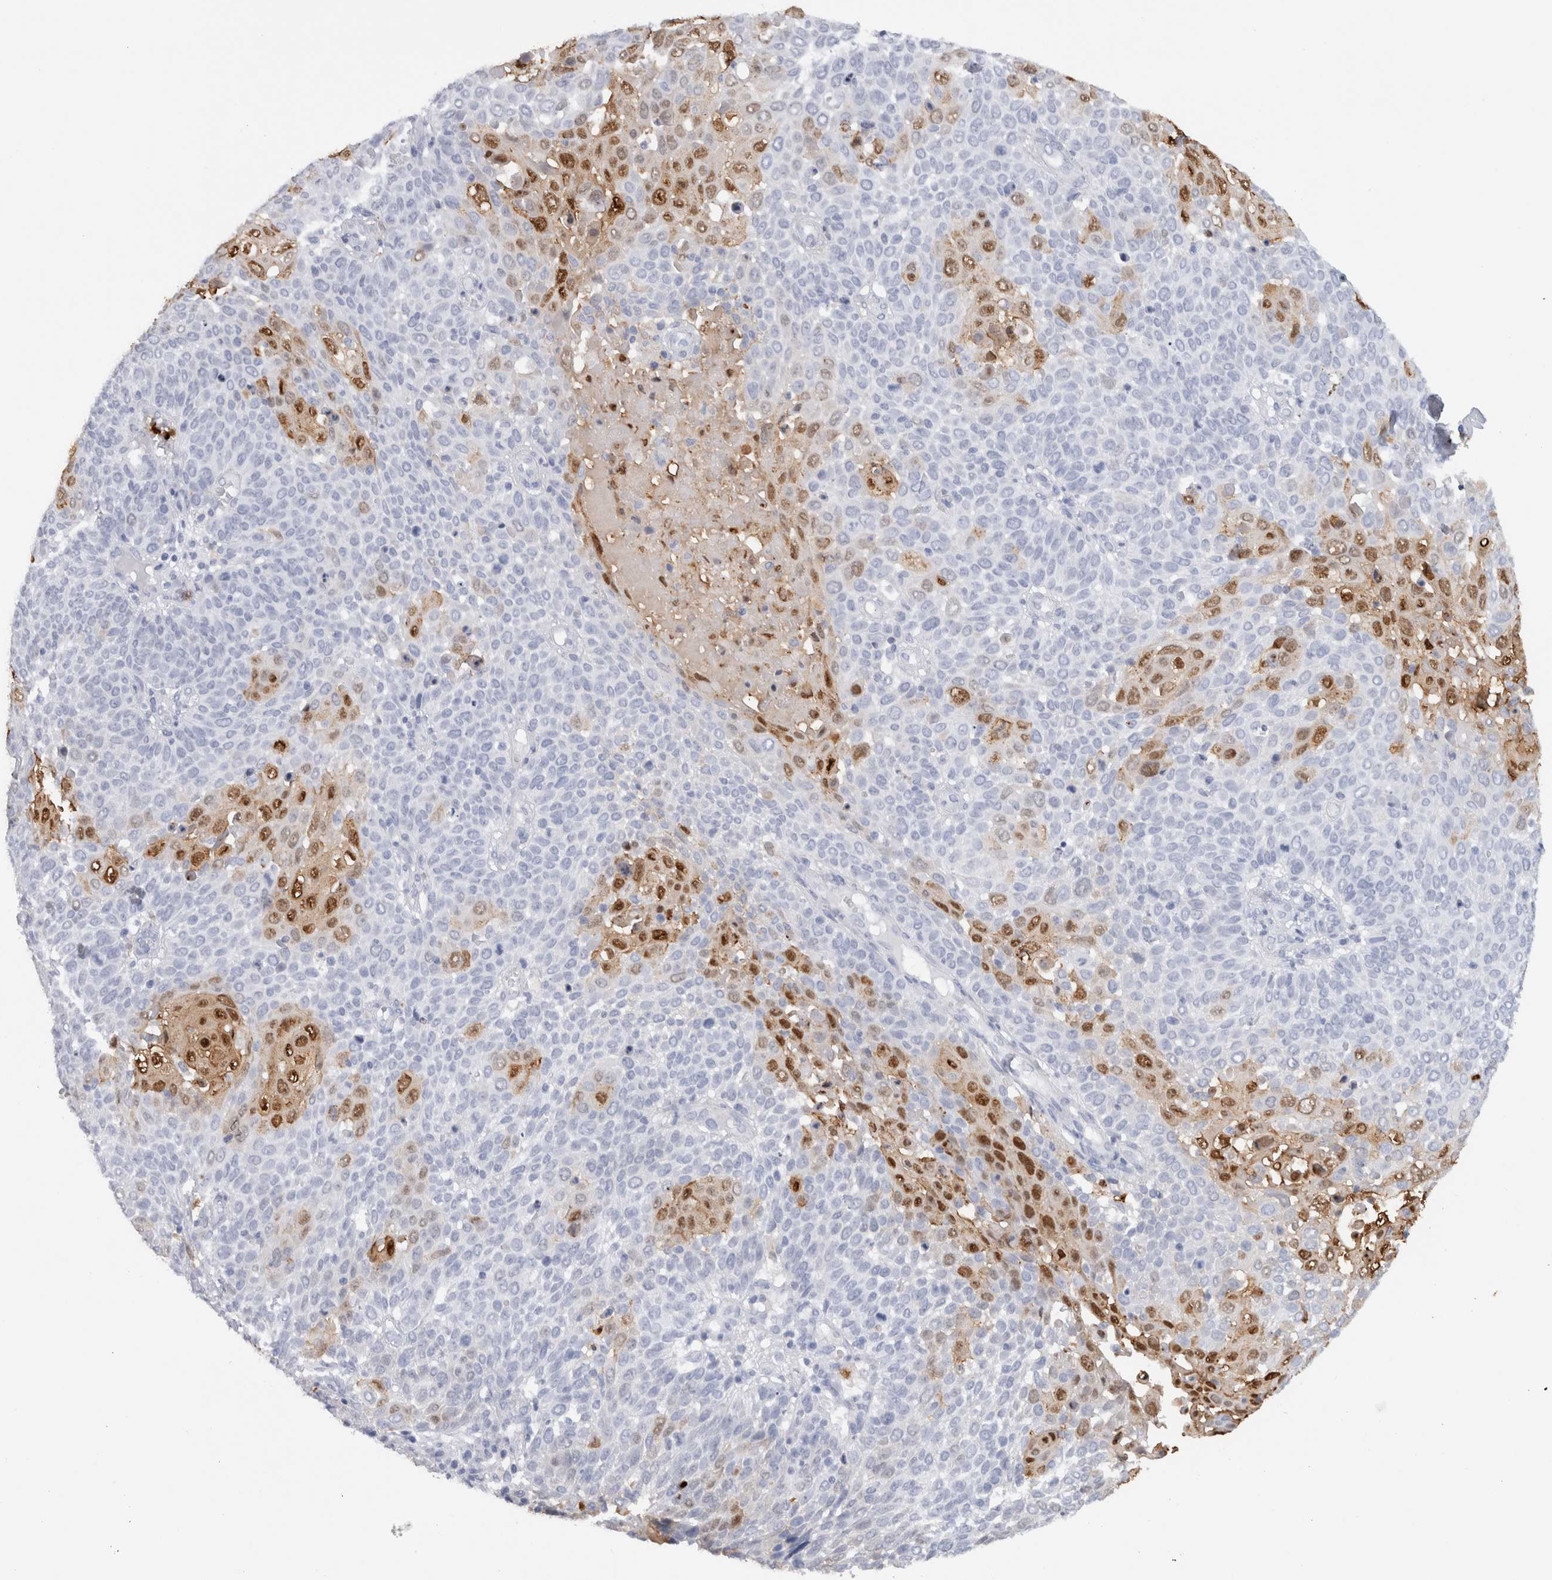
{"staining": {"intensity": "moderate", "quantity": "<25%", "location": "cytoplasmic/membranous,nuclear"}, "tissue": "cervical cancer", "cell_type": "Tumor cells", "image_type": "cancer", "snomed": [{"axis": "morphology", "description": "Squamous cell carcinoma, NOS"}, {"axis": "topography", "description": "Cervix"}], "caption": "Protein staining displays moderate cytoplasmic/membranous and nuclear expression in about <25% of tumor cells in squamous cell carcinoma (cervical).", "gene": "S100A8", "patient": {"sex": "female", "age": 74}}